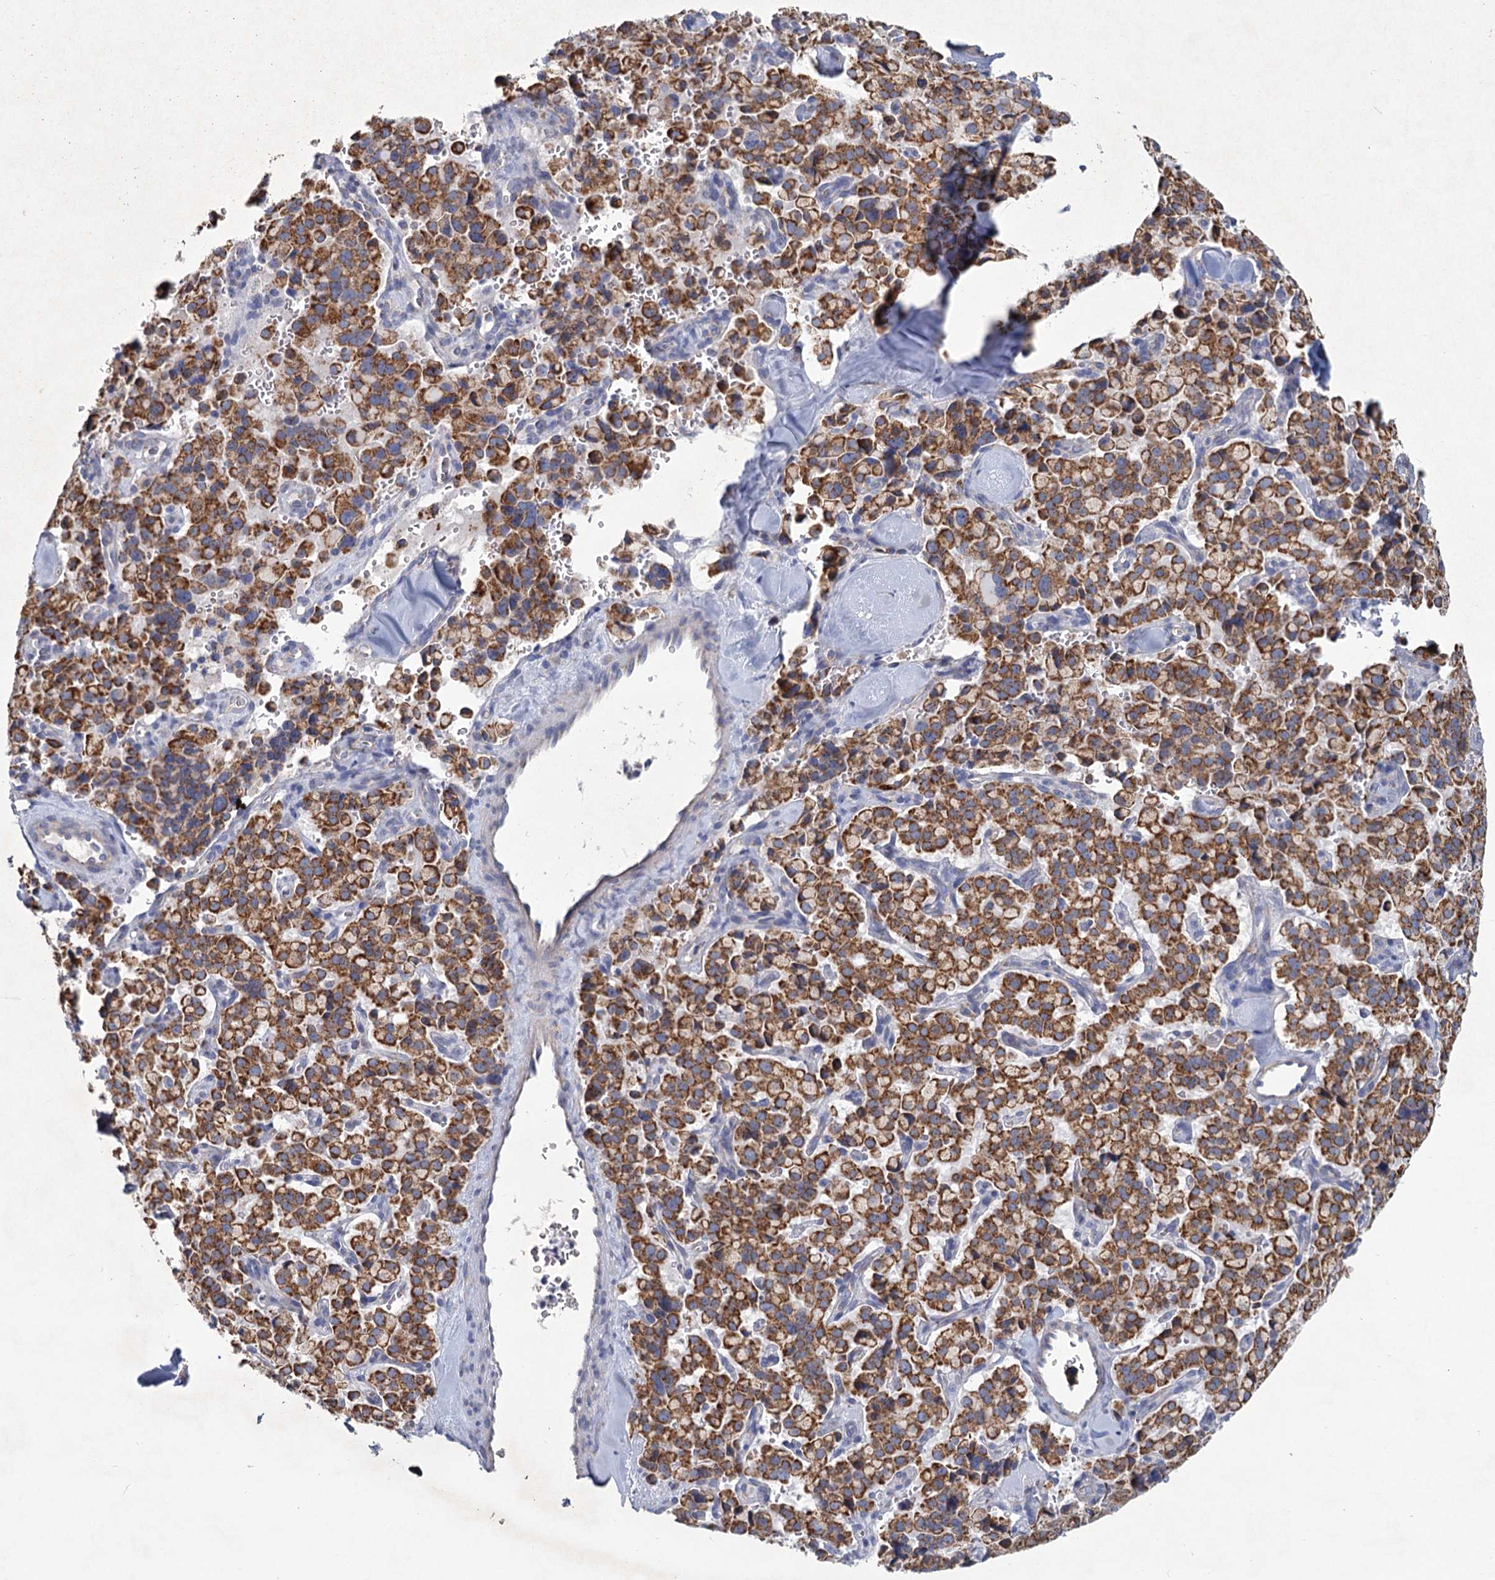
{"staining": {"intensity": "moderate", "quantity": ">75%", "location": "cytoplasmic/membranous"}, "tissue": "pancreatic cancer", "cell_type": "Tumor cells", "image_type": "cancer", "snomed": [{"axis": "morphology", "description": "Adenocarcinoma, NOS"}, {"axis": "topography", "description": "Pancreas"}], "caption": "High-magnification brightfield microscopy of pancreatic adenocarcinoma stained with DAB (brown) and counterstained with hematoxylin (blue). tumor cells exhibit moderate cytoplasmic/membranous staining is seen in approximately>75% of cells.", "gene": "NDUFC2", "patient": {"sex": "male", "age": 65}}